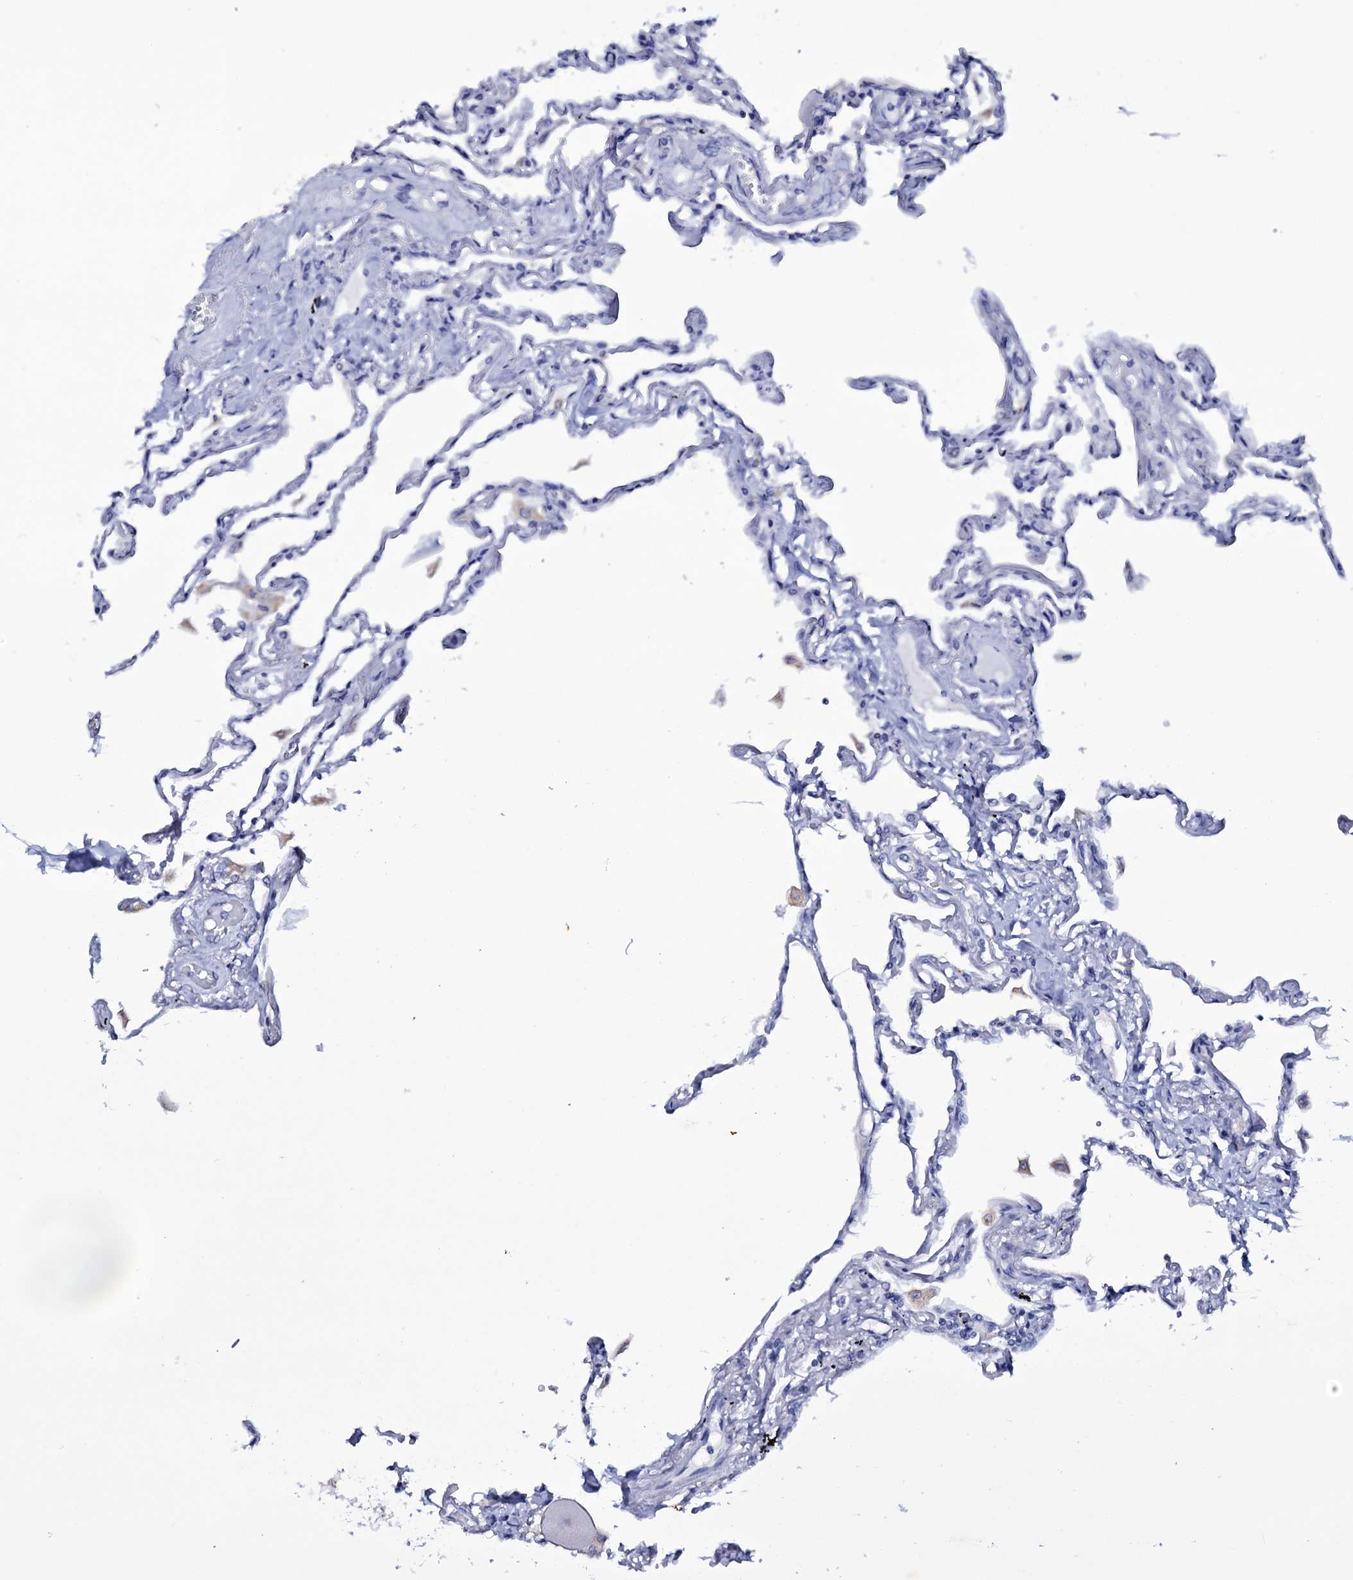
{"staining": {"intensity": "negative", "quantity": "none", "location": "none"}, "tissue": "lung", "cell_type": "Alveolar cells", "image_type": "normal", "snomed": [{"axis": "morphology", "description": "Normal tissue, NOS"}, {"axis": "topography", "description": "Lung"}], "caption": "The image exhibits no staining of alveolar cells in normal lung.", "gene": "ITPRID2", "patient": {"sex": "female", "age": 67}}